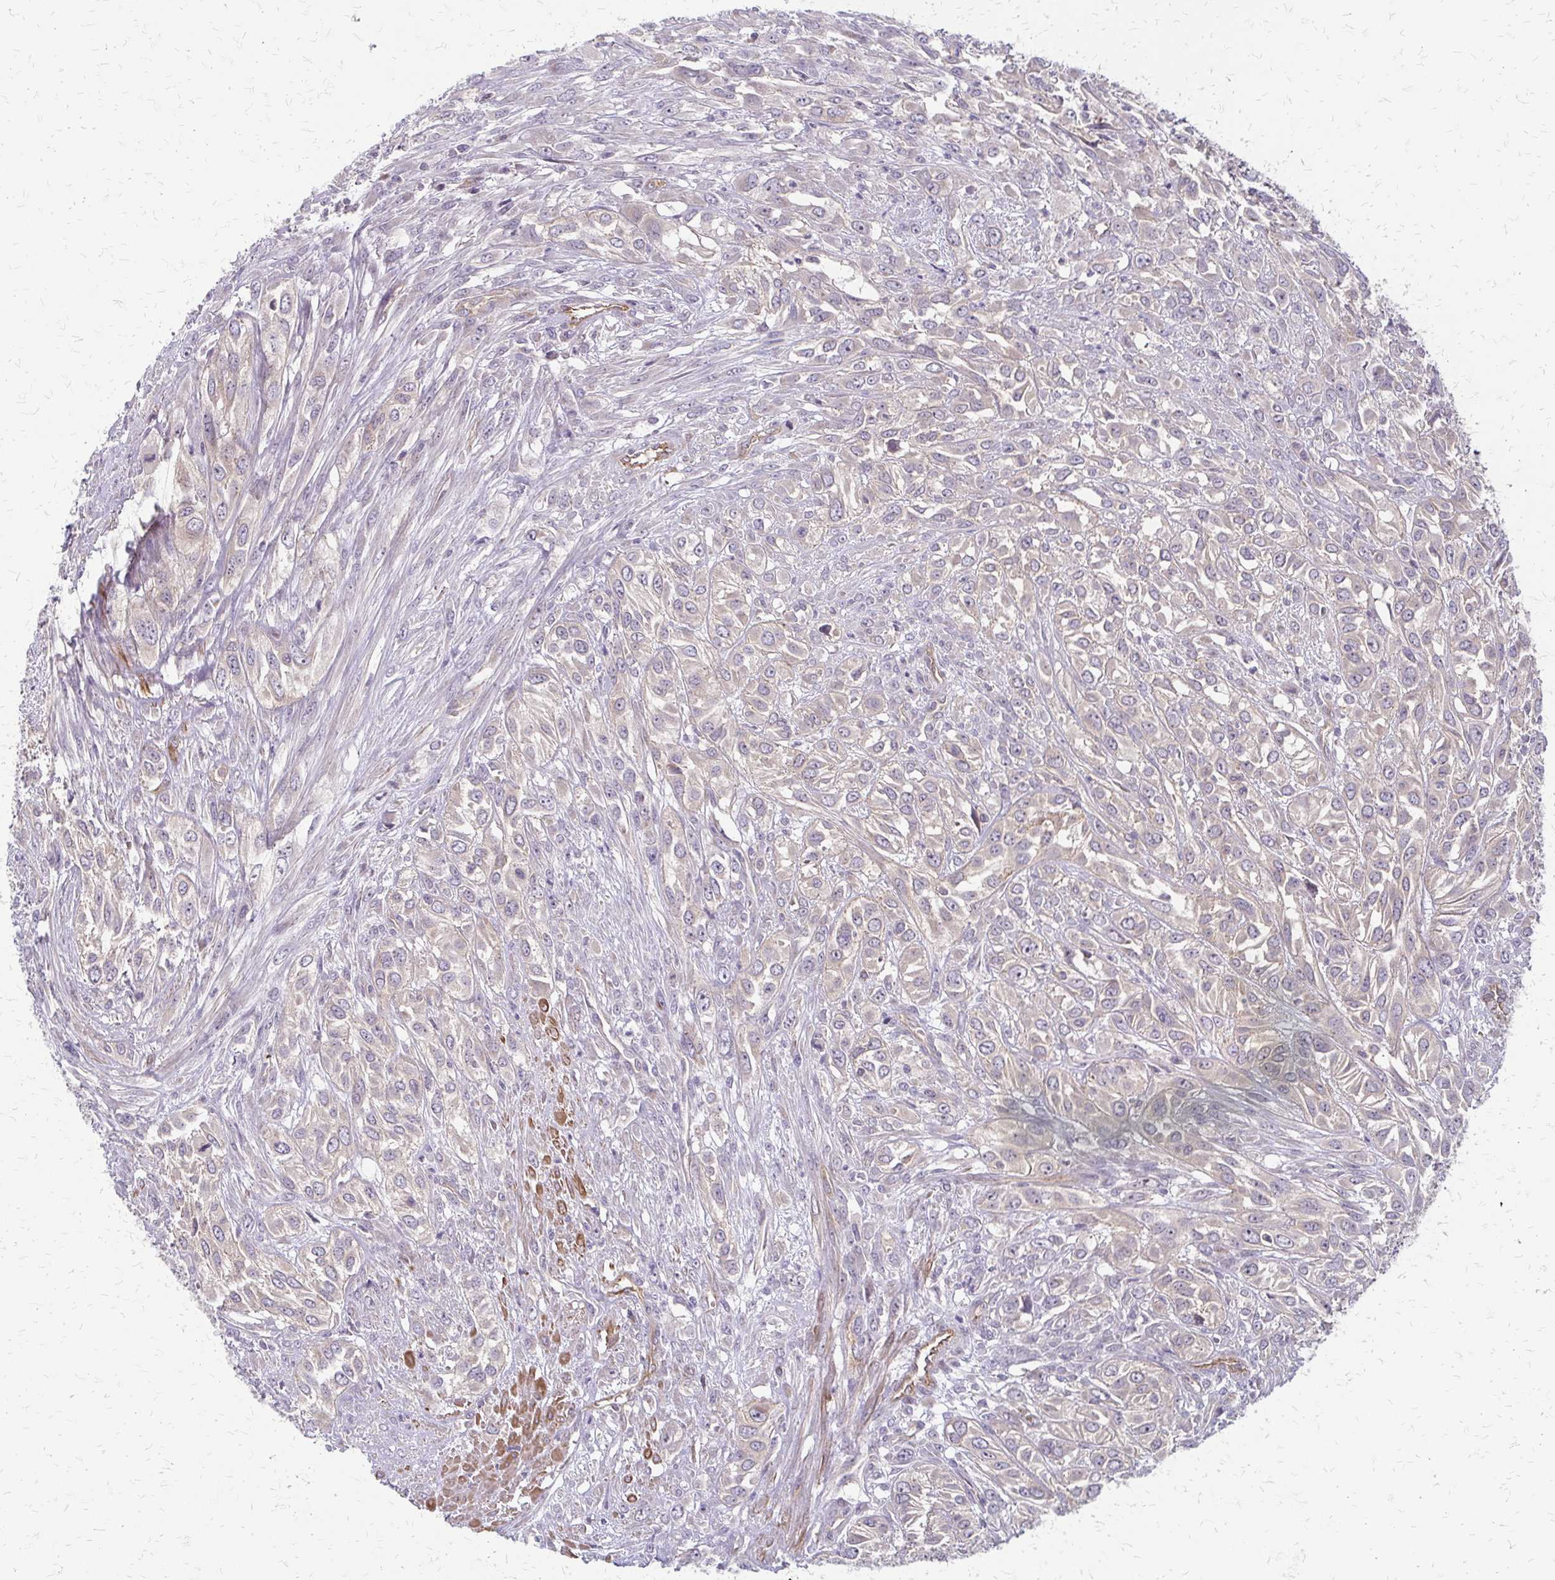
{"staining": {"intensity": "weak", "quantity": "<25%", "location": "cytoplasmic/membranous"}, "tissue": "urothelial cancer", "cell_type": "Tumor cells", "image_type": "cancer", "snomed": [{"axis": "morphology", "description": "Urothelial carcinoma, High grade"}, {"axis": "topography", "description": "Urinary bladder"}], "caption": "Immunohistochemistry (IHC) micrograph of high-grade urothelial carcinoma stained for a protein (brown), which demonstrates no staining in tumor cells. (DAB (3,3'-diaminobenzidine) immunohistochemistry, high magnification).", "gene": "ZNF383", "patient": {"sex": "male", "age": 67}}